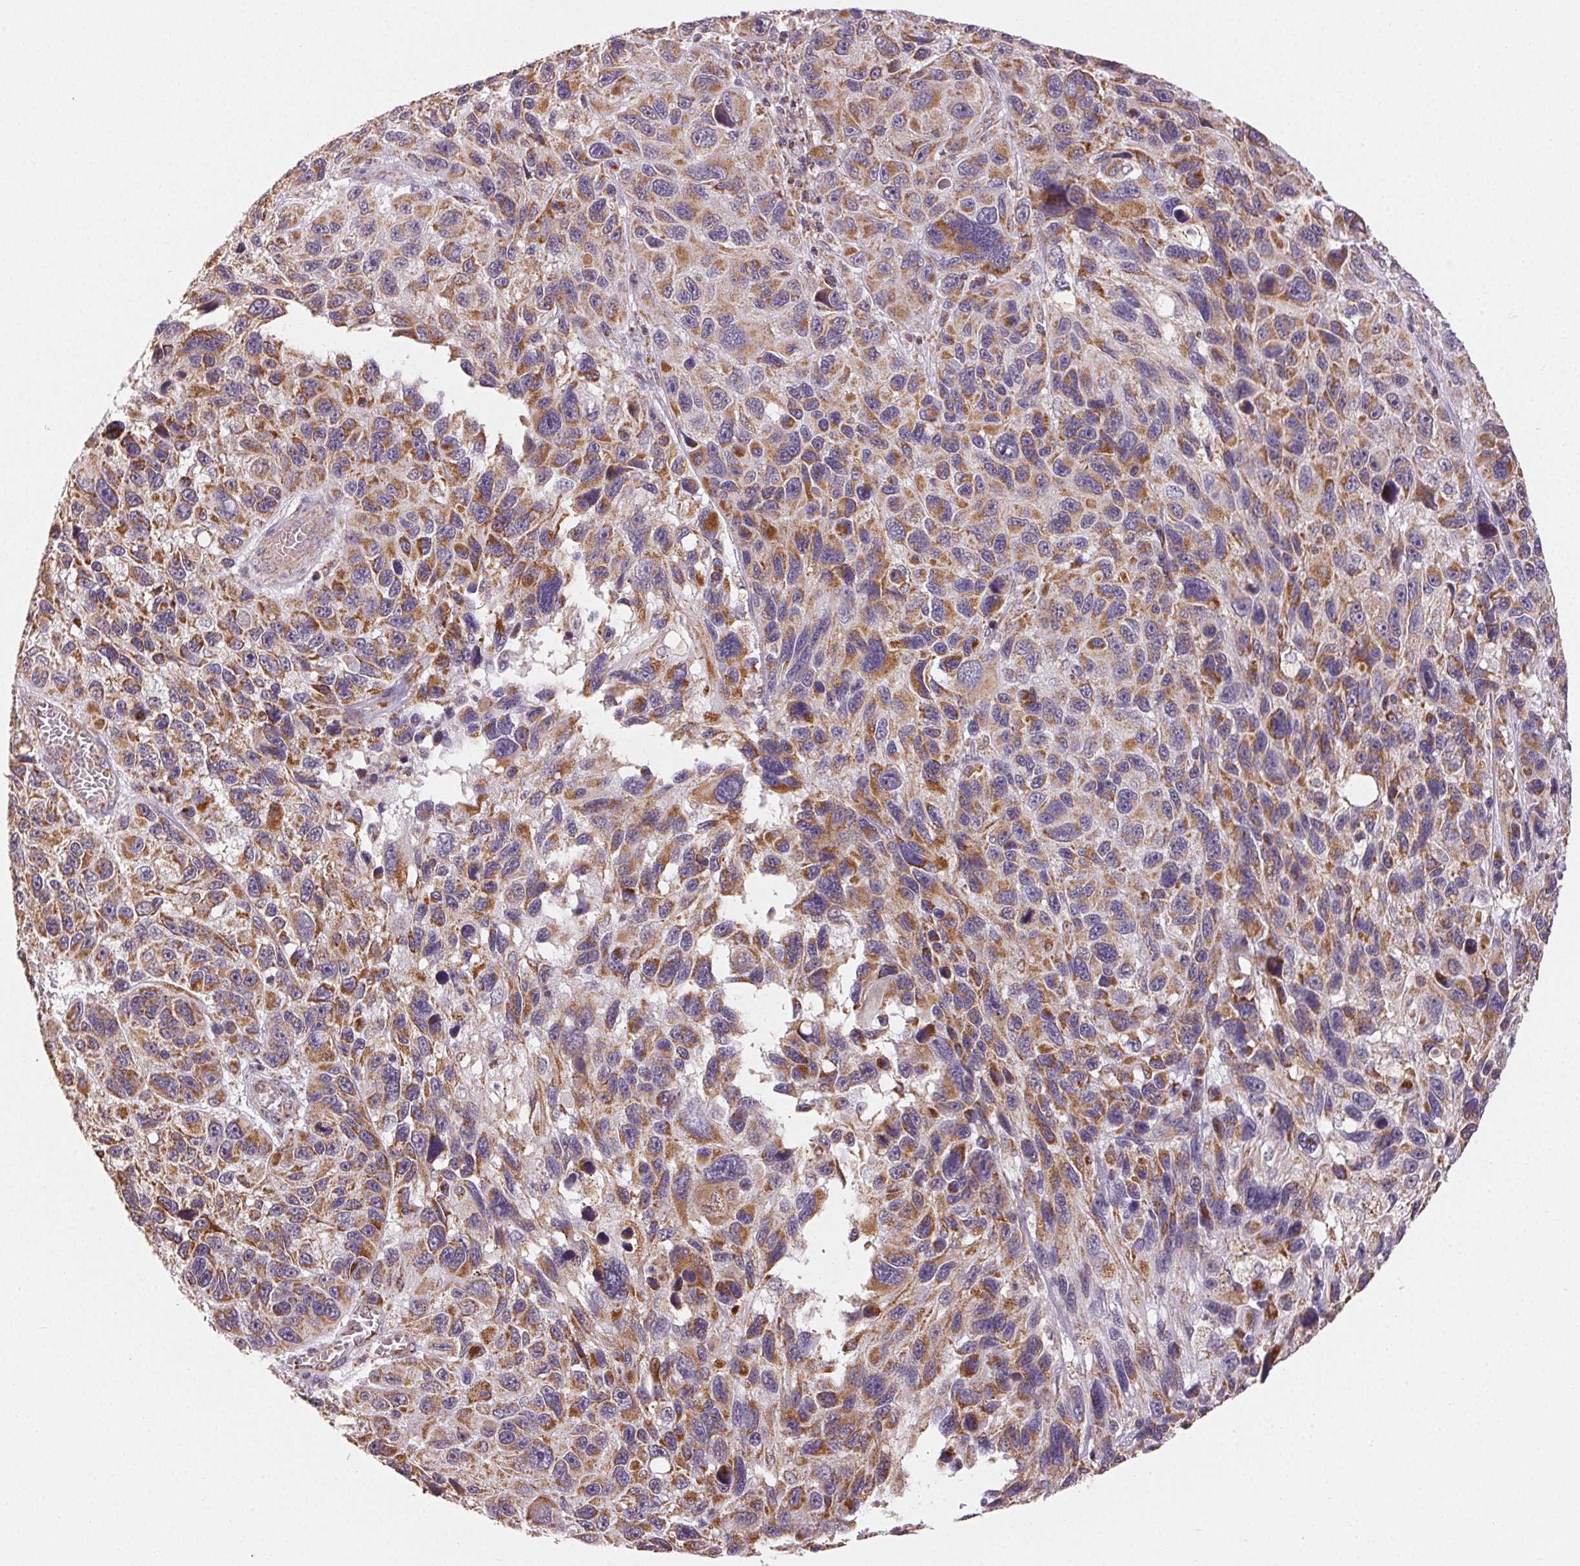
{"staining": {"intensity": "moderate", "quantity": ">75%", "location": "cytoplasmic/membranous"}, "tissue": "melanoma", "cell_type": "Tumor cells", "image_type": "cancer", "snomed": [{"axis": "morphology", "description": "Malignant melanoma, NOS"}, {"axis": "topography", "description": "Skin"}], "caption": "About >75% of tumor cells in human malignant melanoma exhibit moderate cytoplasmic/membranous protein expression as visualized by brown immunohistochemical staining.", "gene": "CLASP1", "patient": {"sex": "male", "age": 53}}